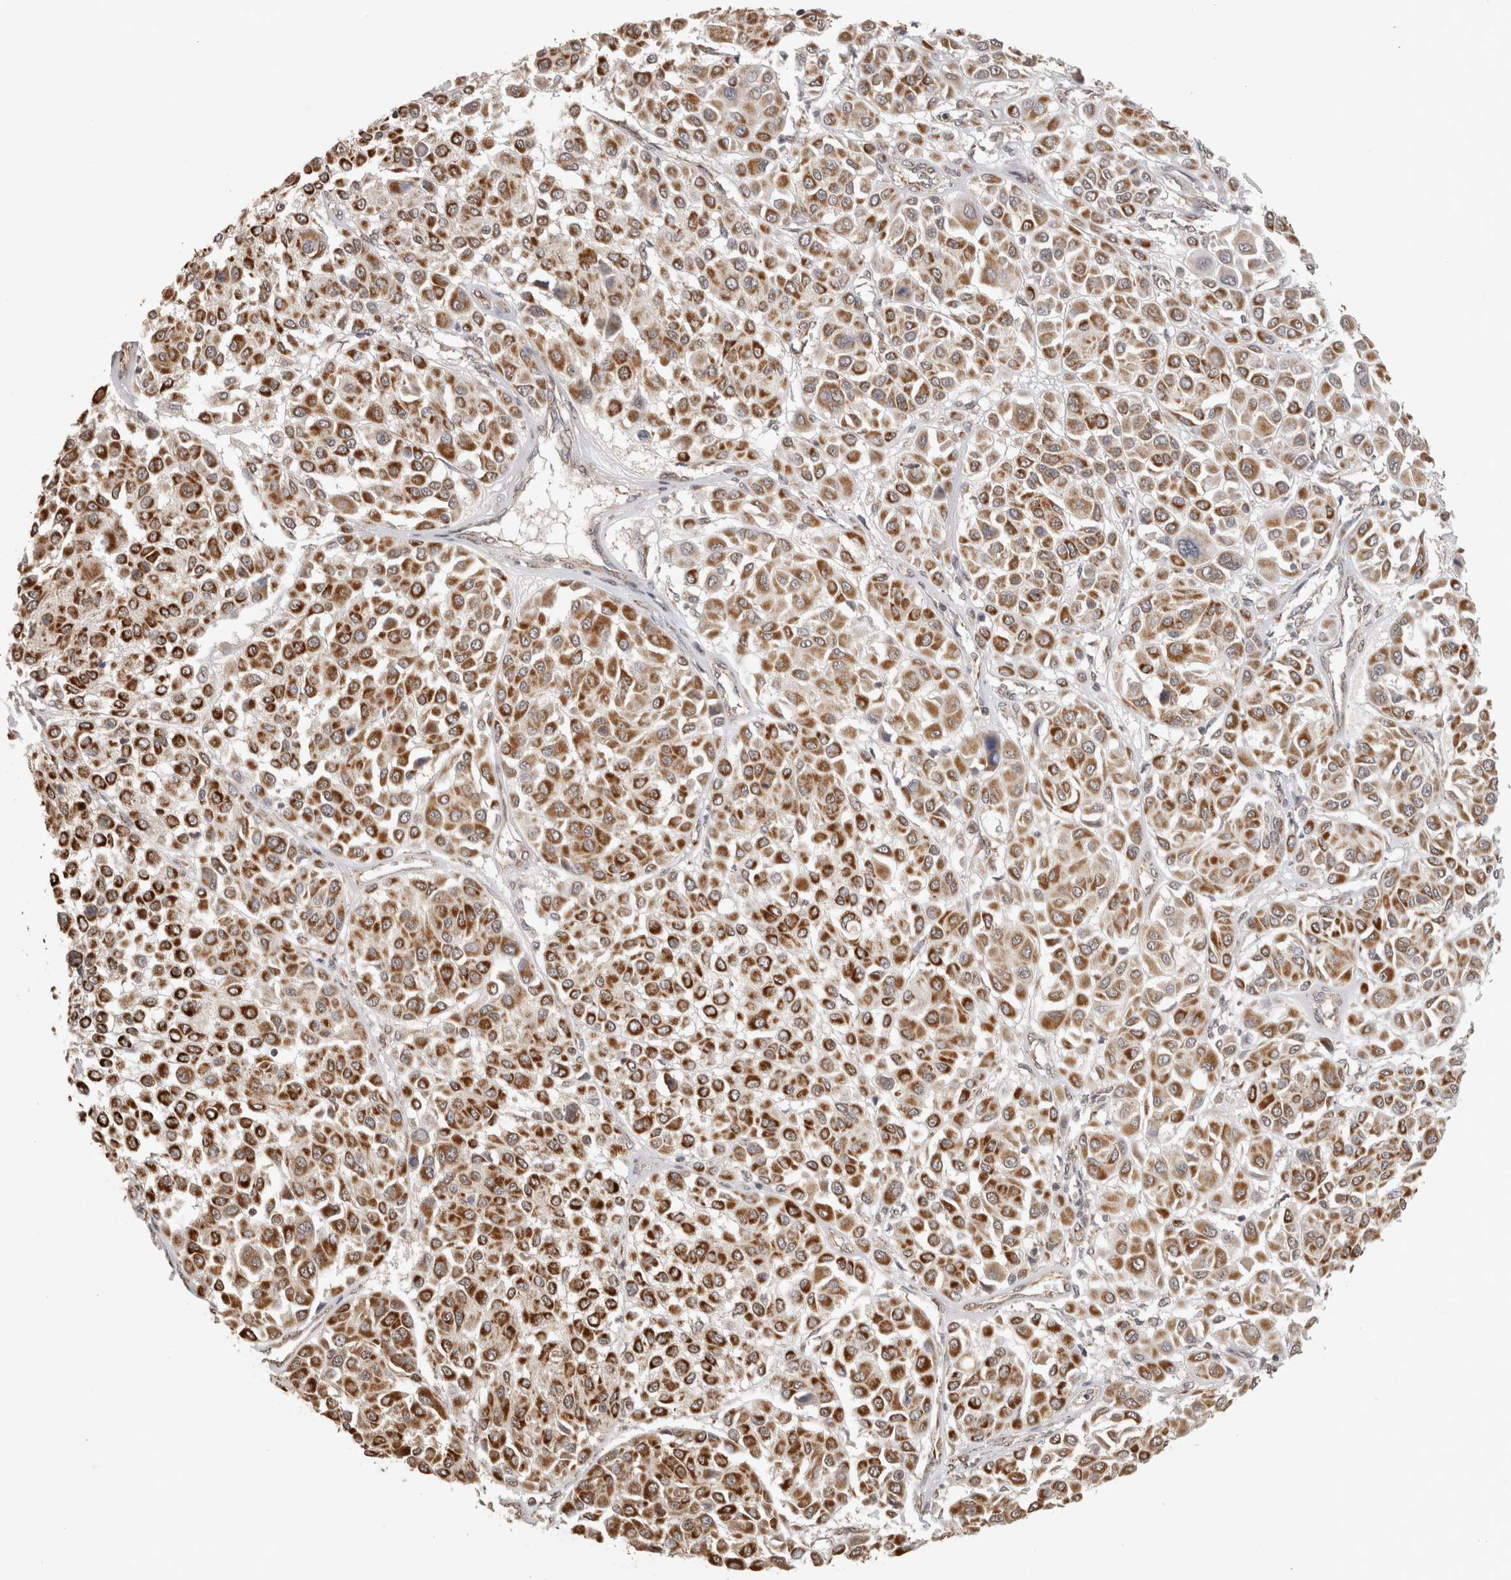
{"staining": {"intensity": "strong", "quantity": ">75%", "location": "cytoplasmic/membranous"}, "tissue": "melanoma", "cell_type": "Tumor cells", "image_type": "cancer", "snomed": [{"axis": "morphology", "description": "Malignant melanoma, Metastatic site"}, {"axis": "topography", "description": "Soft tissue"}], "caption": "Immunohistochemistry (IHC) histopathology image of neoplastic tissue: melanoma stained using IHC reveals high levels of strong protein expression localized specifically in the cytoplasmic/membranous of tumor cells, appearing as a cytoplasmic/membranous brown color.", "gene": "BNIP3L", "patient": {"sex": "male", "age": 41}}